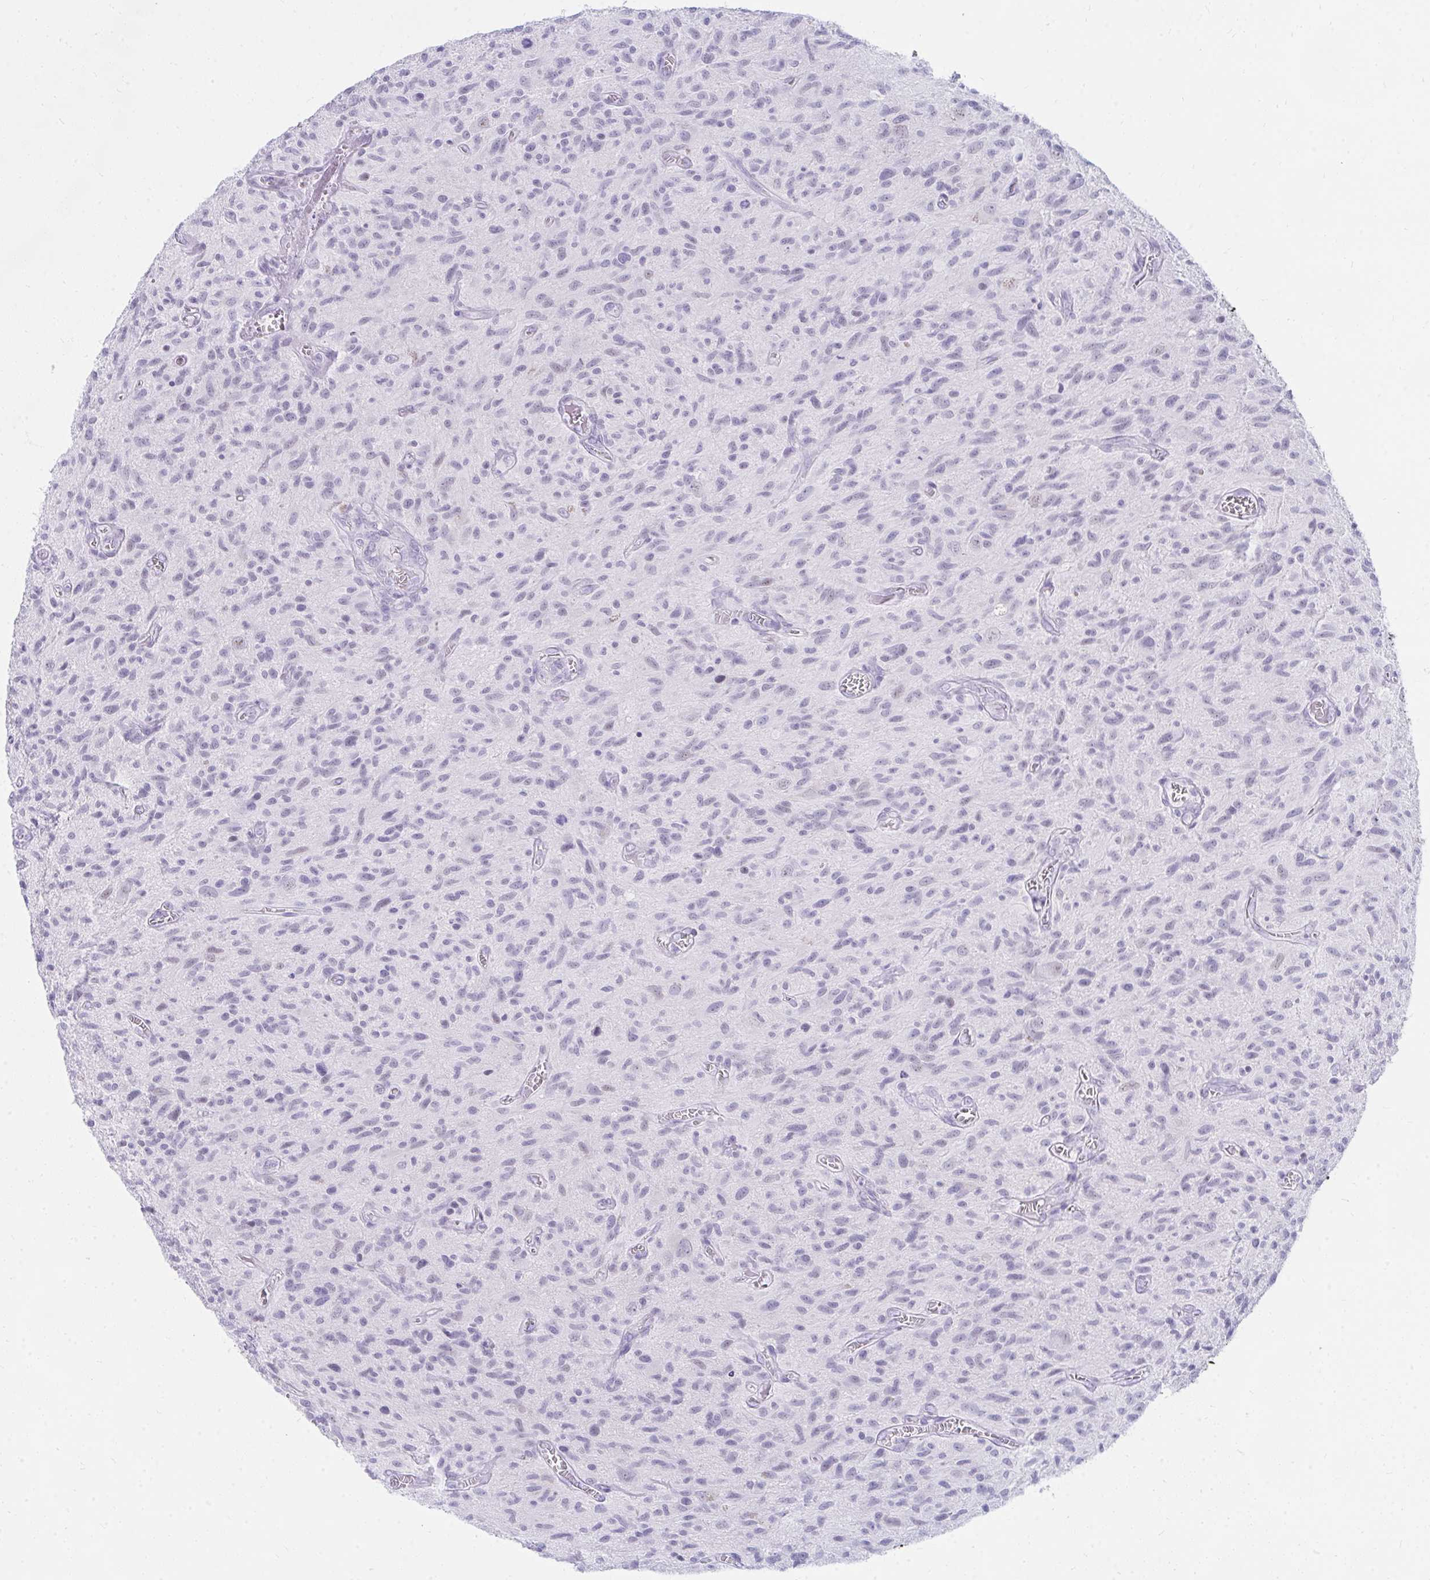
{"staining": {"intensity": "negative", "quantity": "none", "location": "none"}, "tissue": "glioma", "cell_type": "Tumor cells", "image_type": "cancer", "snomed": [{"axis": "morphology", "description": "Glioma, malignant, High grade"}, {"axis": "topography", "description": "Brain"}], "caption": "Immunohistochemistry image of malignant glioma (high-grade) stained for a protein (brown), which displays no expression in tumor cells.", "gene": "OR5F1", "patient": {"sex": "male", "age": 75}}